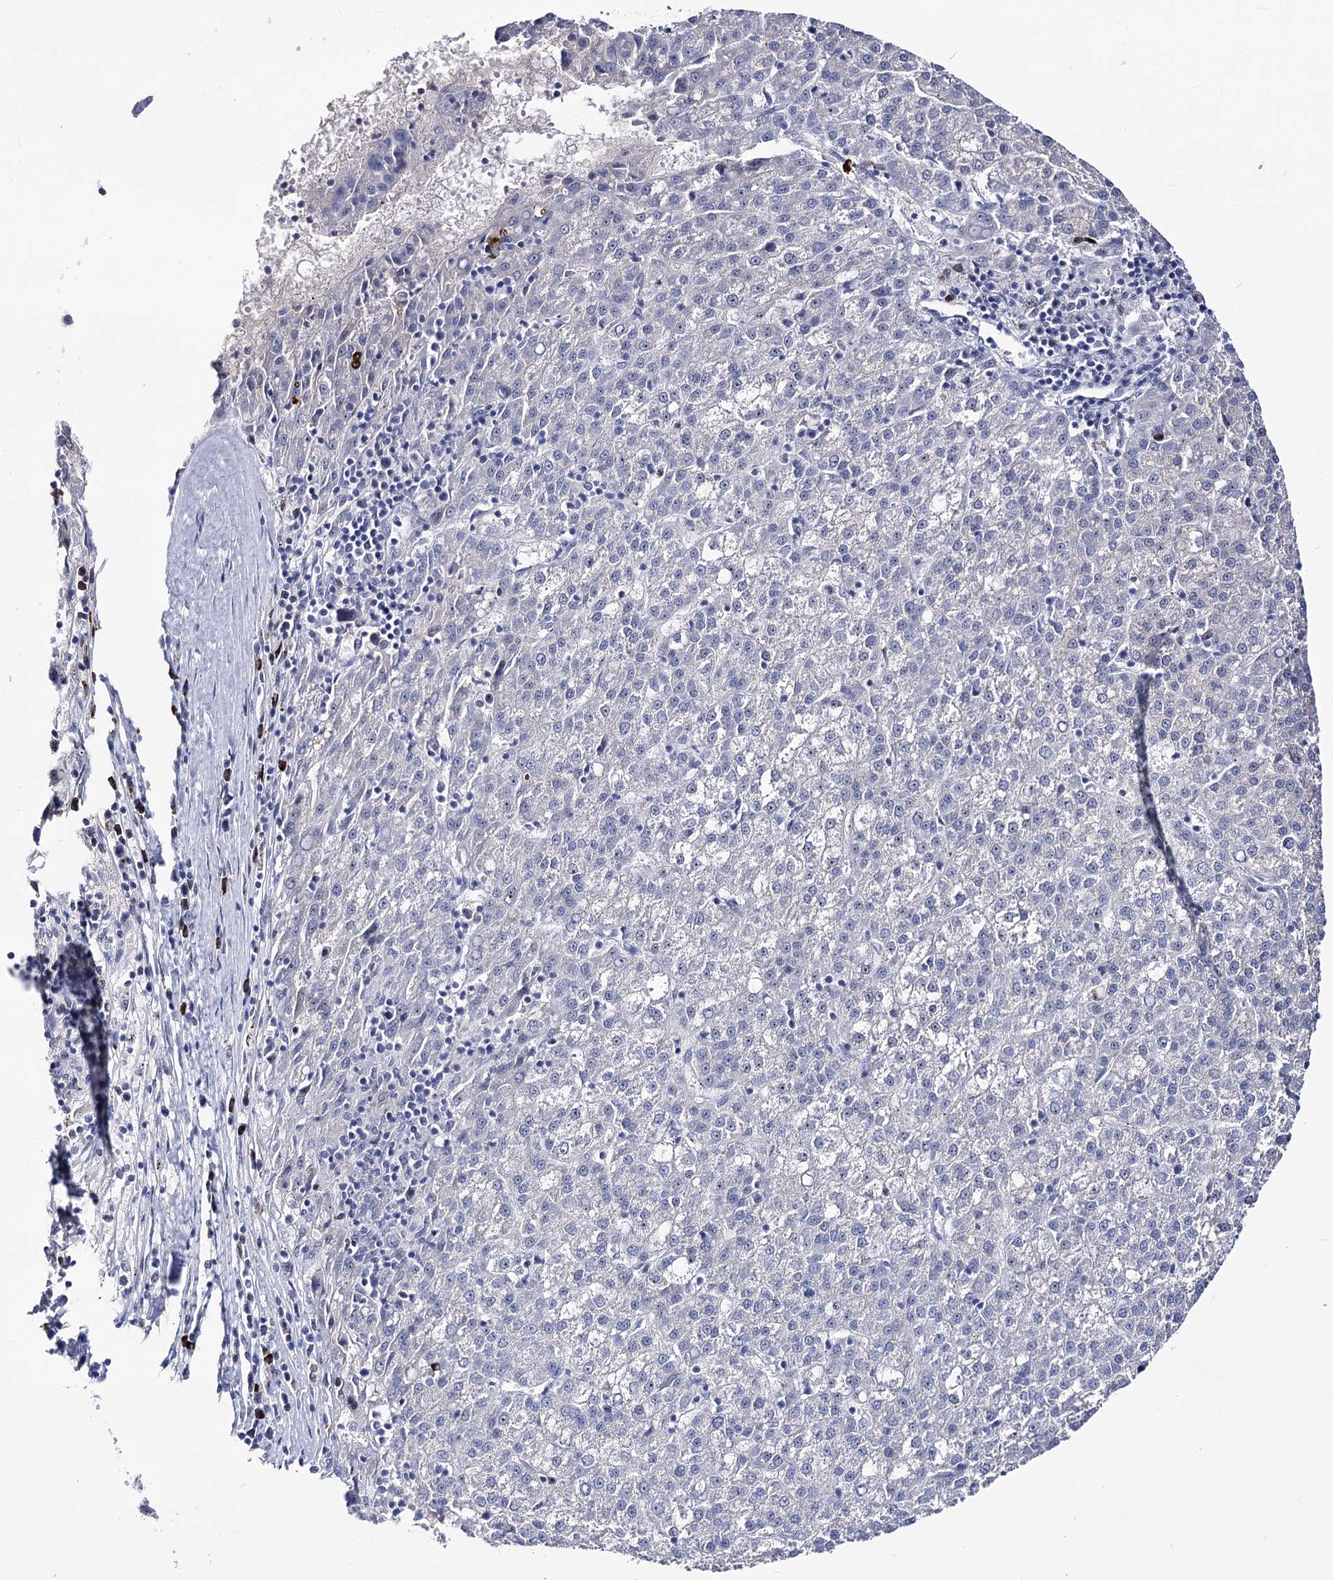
{"staining": {"intensity": "negative", "quantity": "none", "location": "none"}, "tissue": "liver cancer", "cell_type": "Tumor cells", "image_type": "cancer", "snomed": [{"axis": "morphology", "description": "Carcinoma, Hepatocellular, NOS"}, {"axis": "topography", "description": "Liver"}], "caption": "DAB immunohistochemical staining of liver cancer exhibits no significant positivity in tumor cells.", "gene": "PCGF5", "patient": {"sex": "female", "age": 58}}